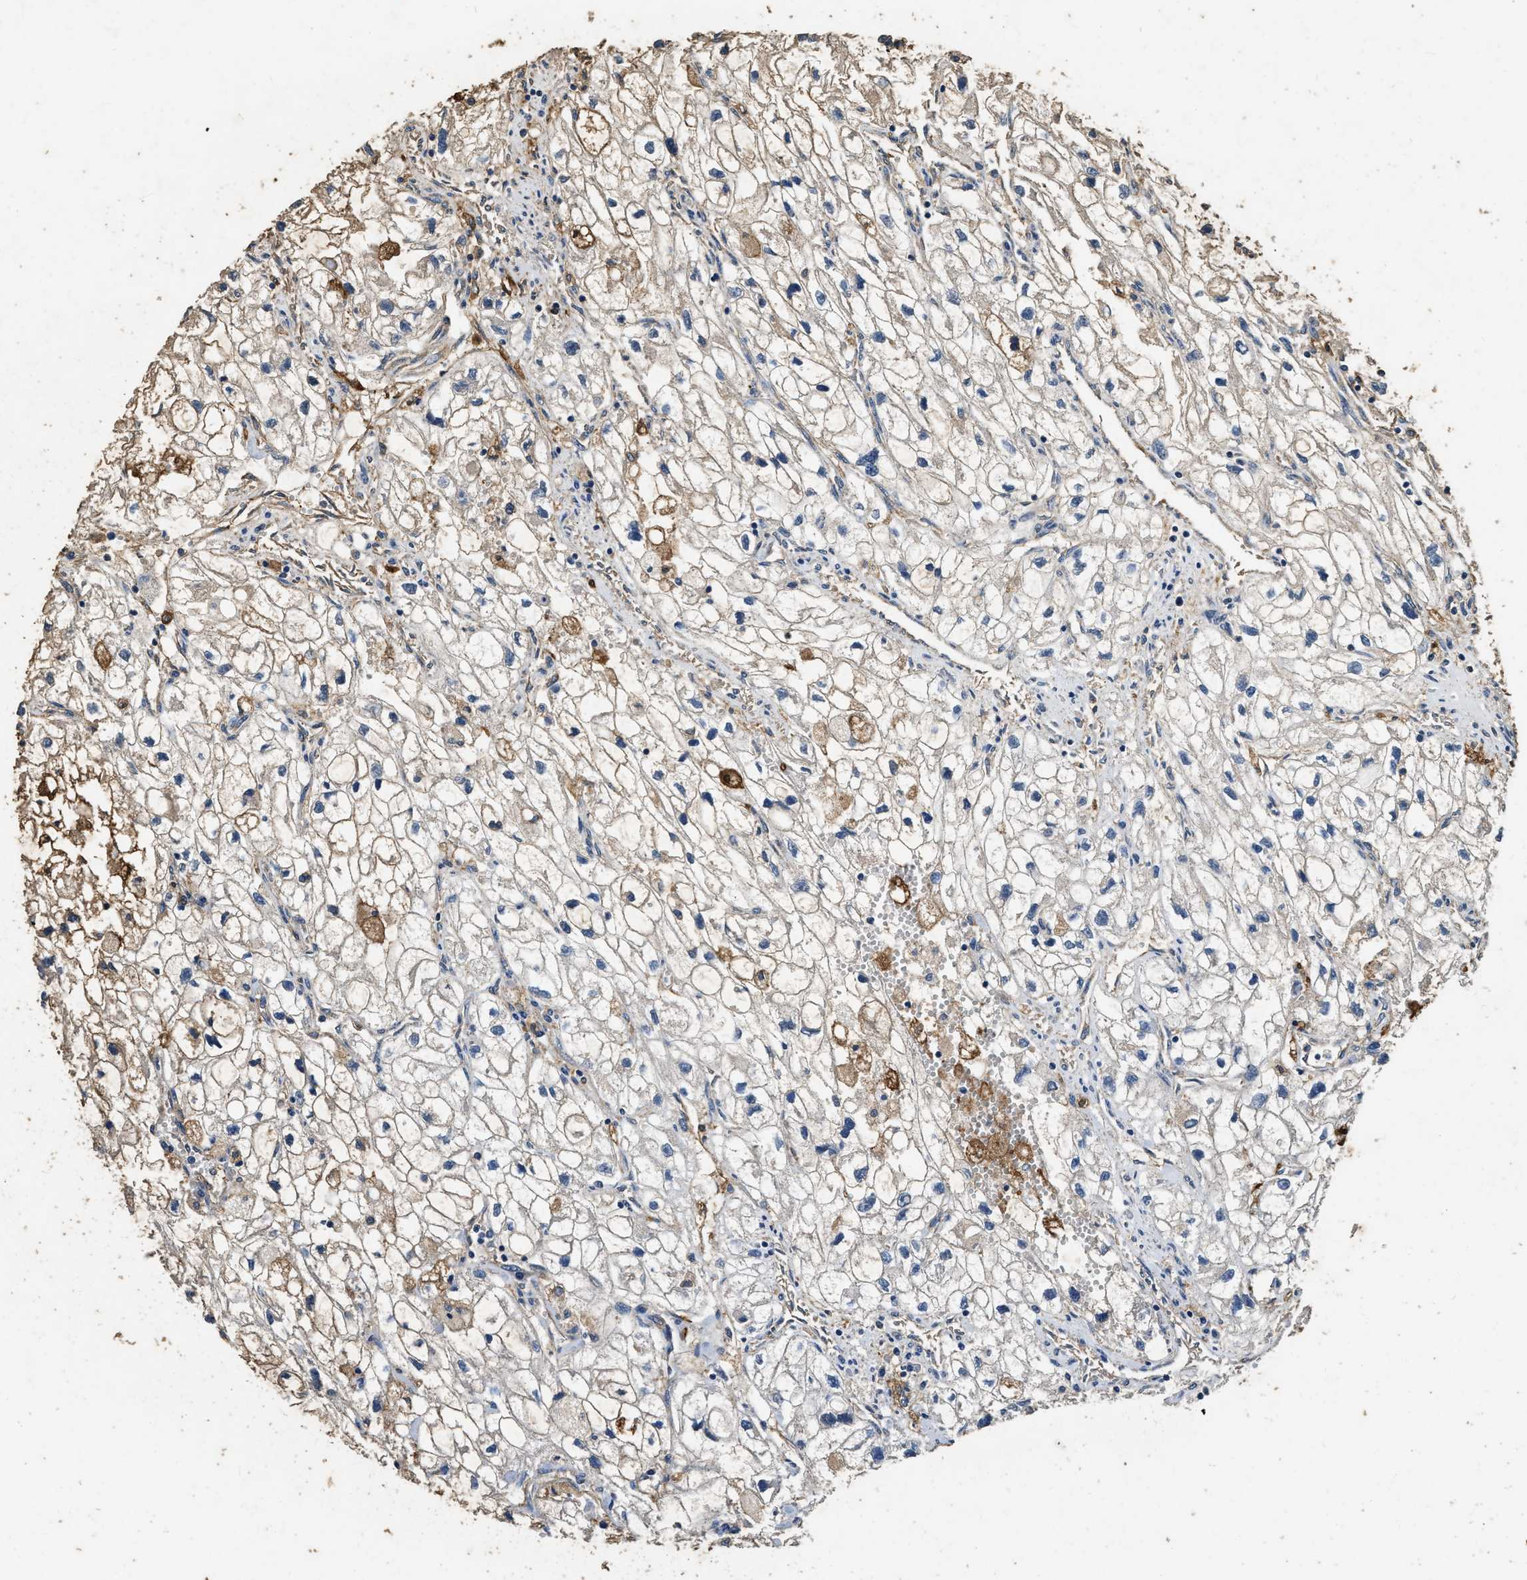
{"staining": {"intensity": "moderate", "quantity": "<25%", "location": "cytoplasmic/membranous"}, "tissue": "renal cancer", "cell_type": "Tumor cells", "image_type": "cancer", "snomed": [{"axis": "morphology", "description": "Adenocarcinoma, NOS"}, {"axis": "topography", "description": "Kidney"}], "caption": "Immunohistochemistry (IHC) (DAB (3,3'-diaminobenzidine)) staining of renal cancer (adenocarcinoma) displays moderate cytoplasmic/membranous protein expression in approximately <25% of tumor cells.", "gene": "MIB1", "patient": {"sex": "female", "age": 70}}